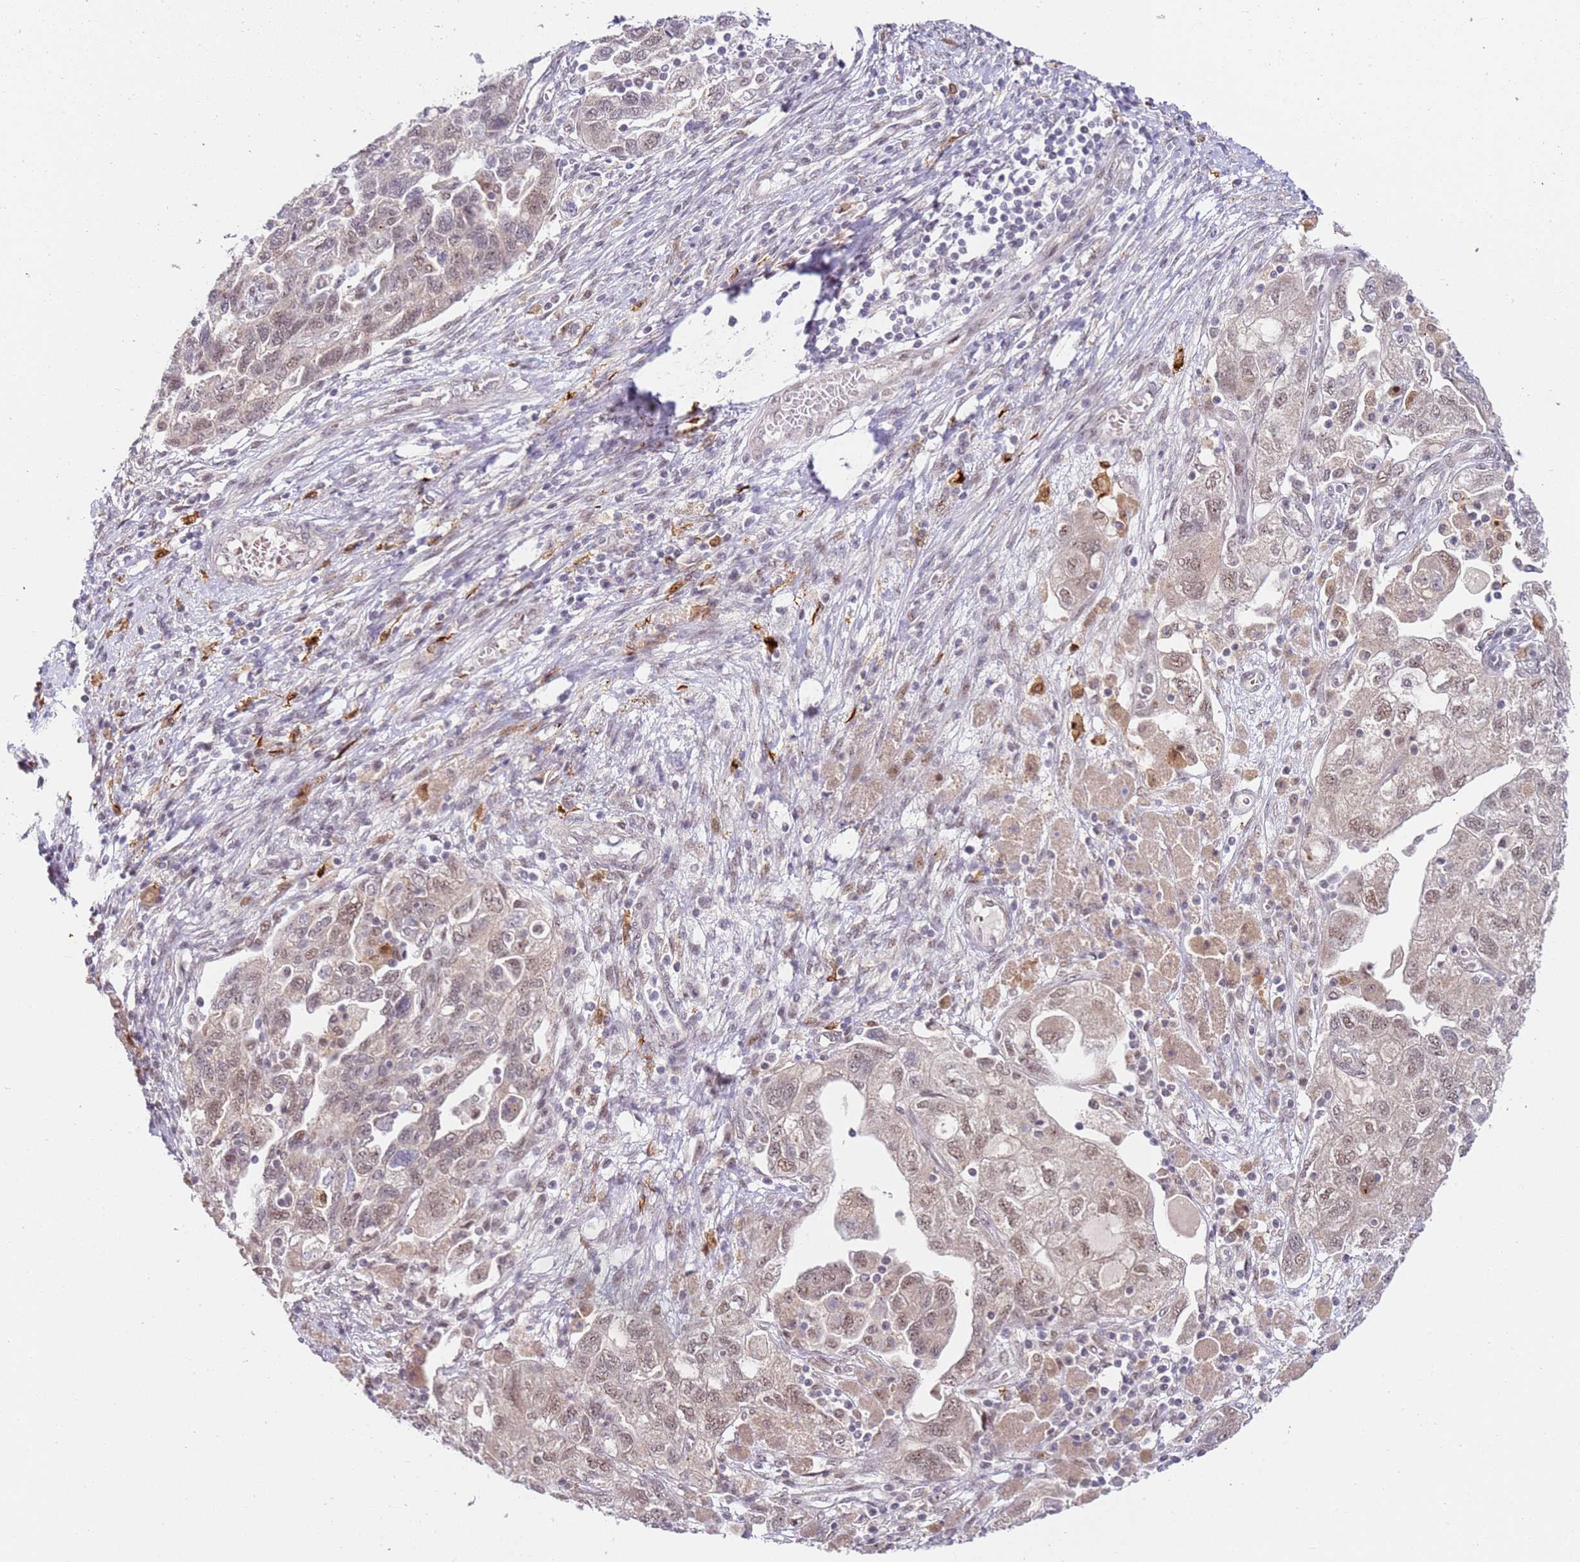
{"staining": {"intensity": "weak", "quantity": "<25%", "location": "nuclear"}, "tissue": "ovarian cancer", "cell_type": "Tumor cells", "image_type": "cancer", "snomed": [{"axis": "morphology", "description": "Carcinoma, NOS"}, {"axis": "morphology", "description": "Cystadenocarcinoma, serous, NOS"}, {"axis": "topography", "description": "Ovary"}], "caption": "Micrograph shows no significant protein expression in tumor cells of serous cystadenocarcinoma (ovarian).", "gene": "LGALSL", "patient": {"sex": "female", "age": 69}}